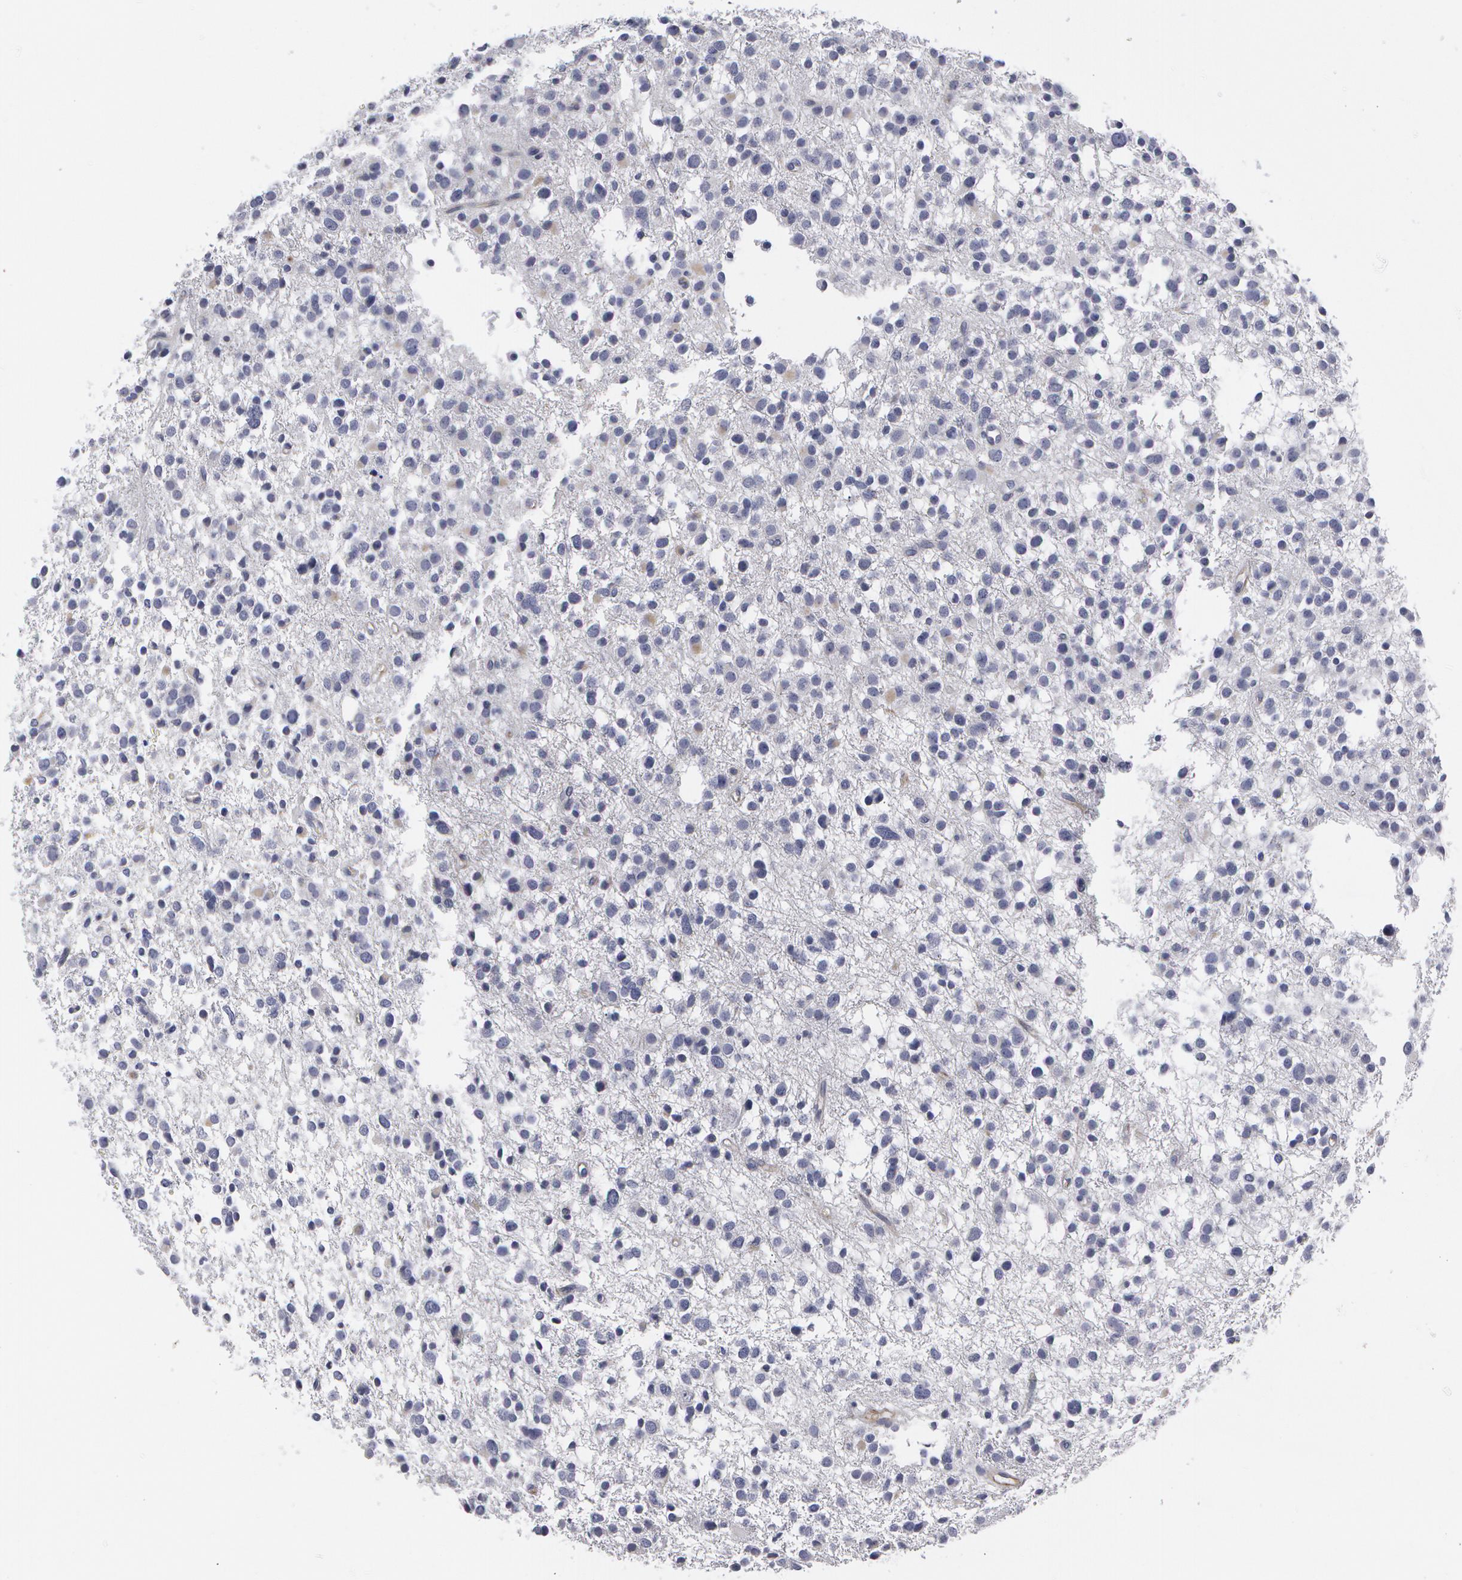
{"staining": {"intensity": "negative", "quantity": "none", "location": "none"}, "tissue": "glioma", "cell_type": "Tumor cells", "image_type": "cancer", "snomed": [{"axis": "morphology", "description": "Glioma, malignant, Low grade"}, {"axis": "topography", "description": "Brain"}], "caption": "IHC micrograph of malignant glioma (low-grade) stained for a protein (brown), which shows no positivity in tumor cells.", "gene": "SMC1B", "patient": {"sex": "female", "age": 36}}